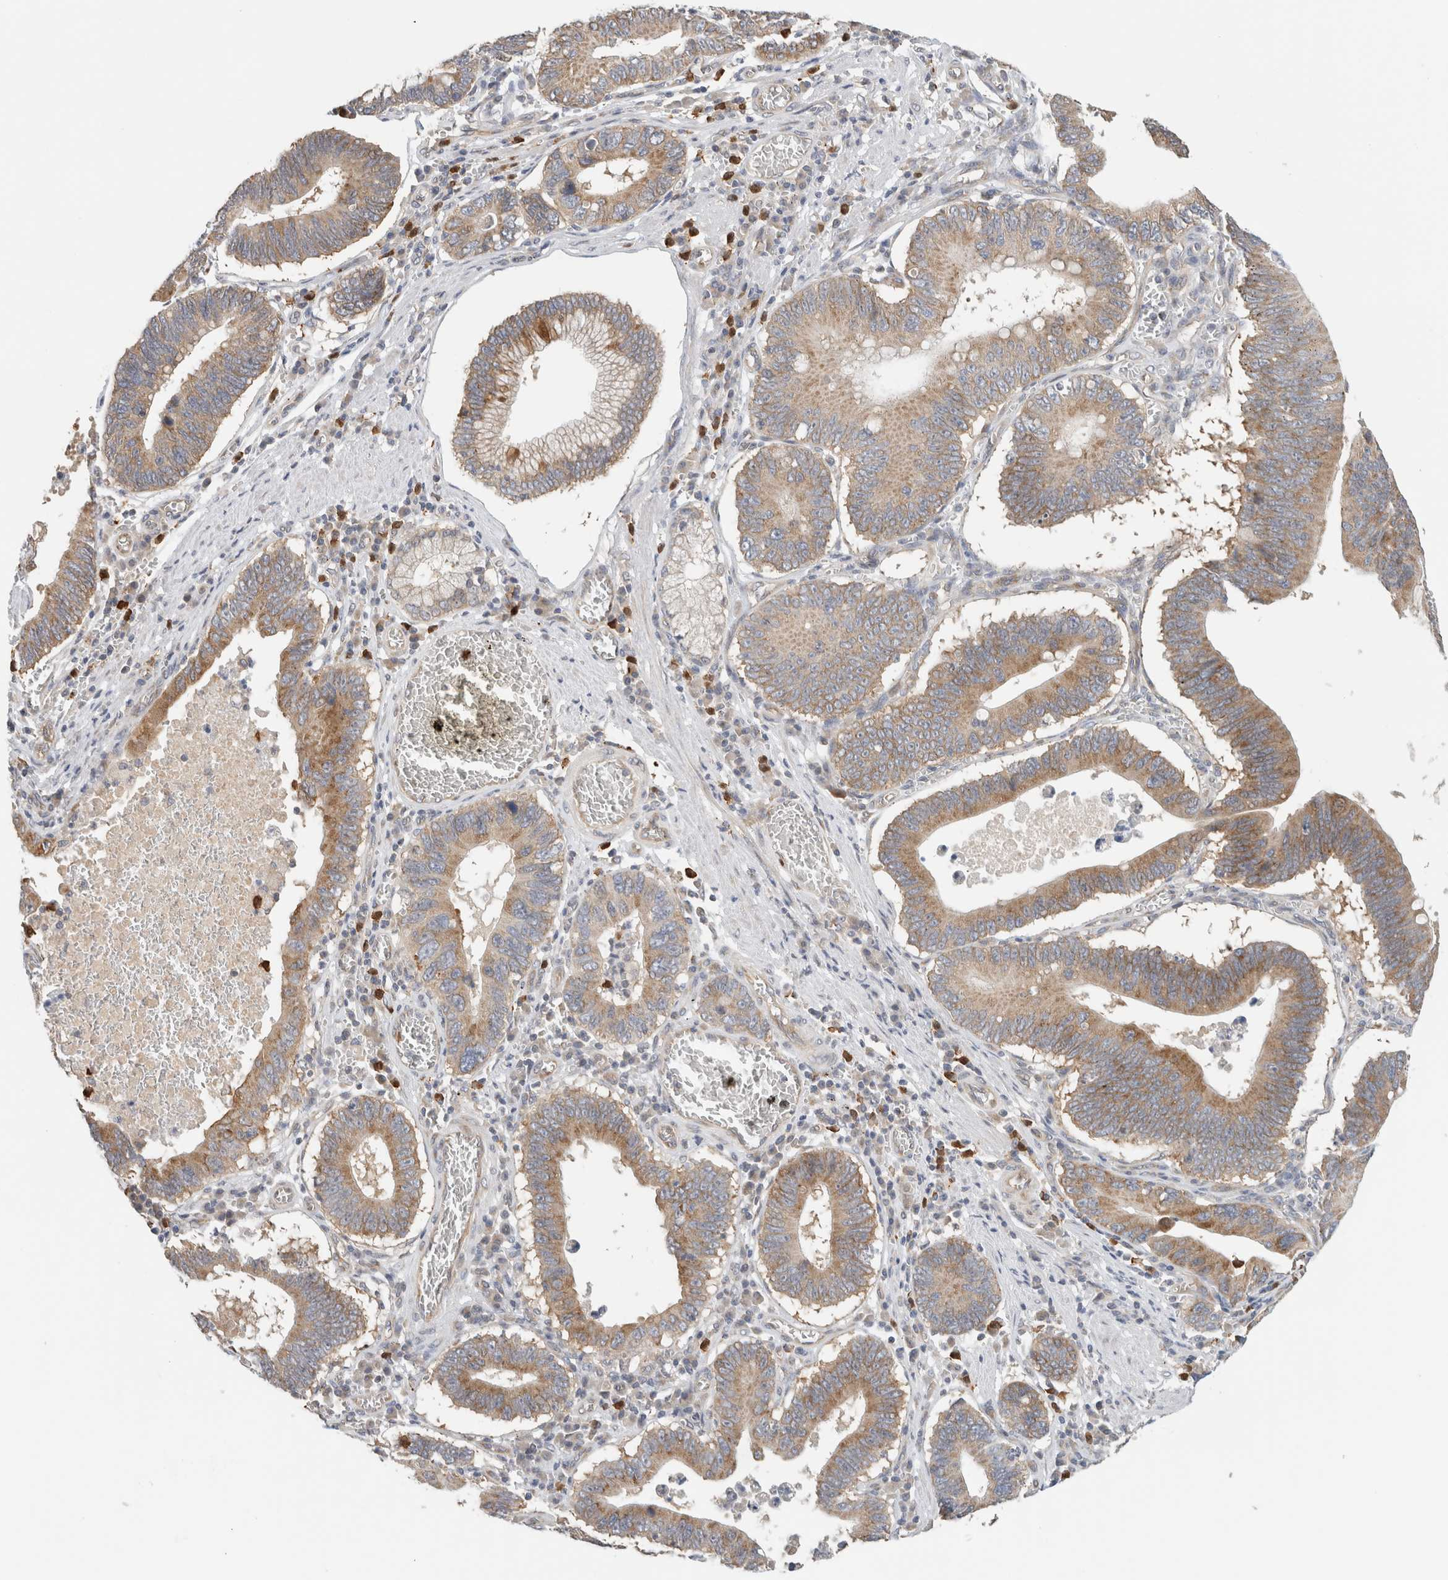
{"staining": {"intensity": "moderate", "quantity": ">75%", "location": "cytoplasmic/membranous"}, "tissue": "stomach cancer", "cell_type": "Tumor cells", "image_type": "cancer", "snomed": [{"axis": "morphology", "description": "Adenocarcinoma, NOS"}, {"axis": "topography", "description": "Stomach"}, {"axis": "topography", "description": "Gastric cardia"}], "caption": "Protein staining of adenocarcinoma (stomach) tissue reveals moderate cytoplasmic/membranous positivity in about >75% of tumor cells.", "gene": "PUM1", "patient": {"sex": "male", "age": 59}}